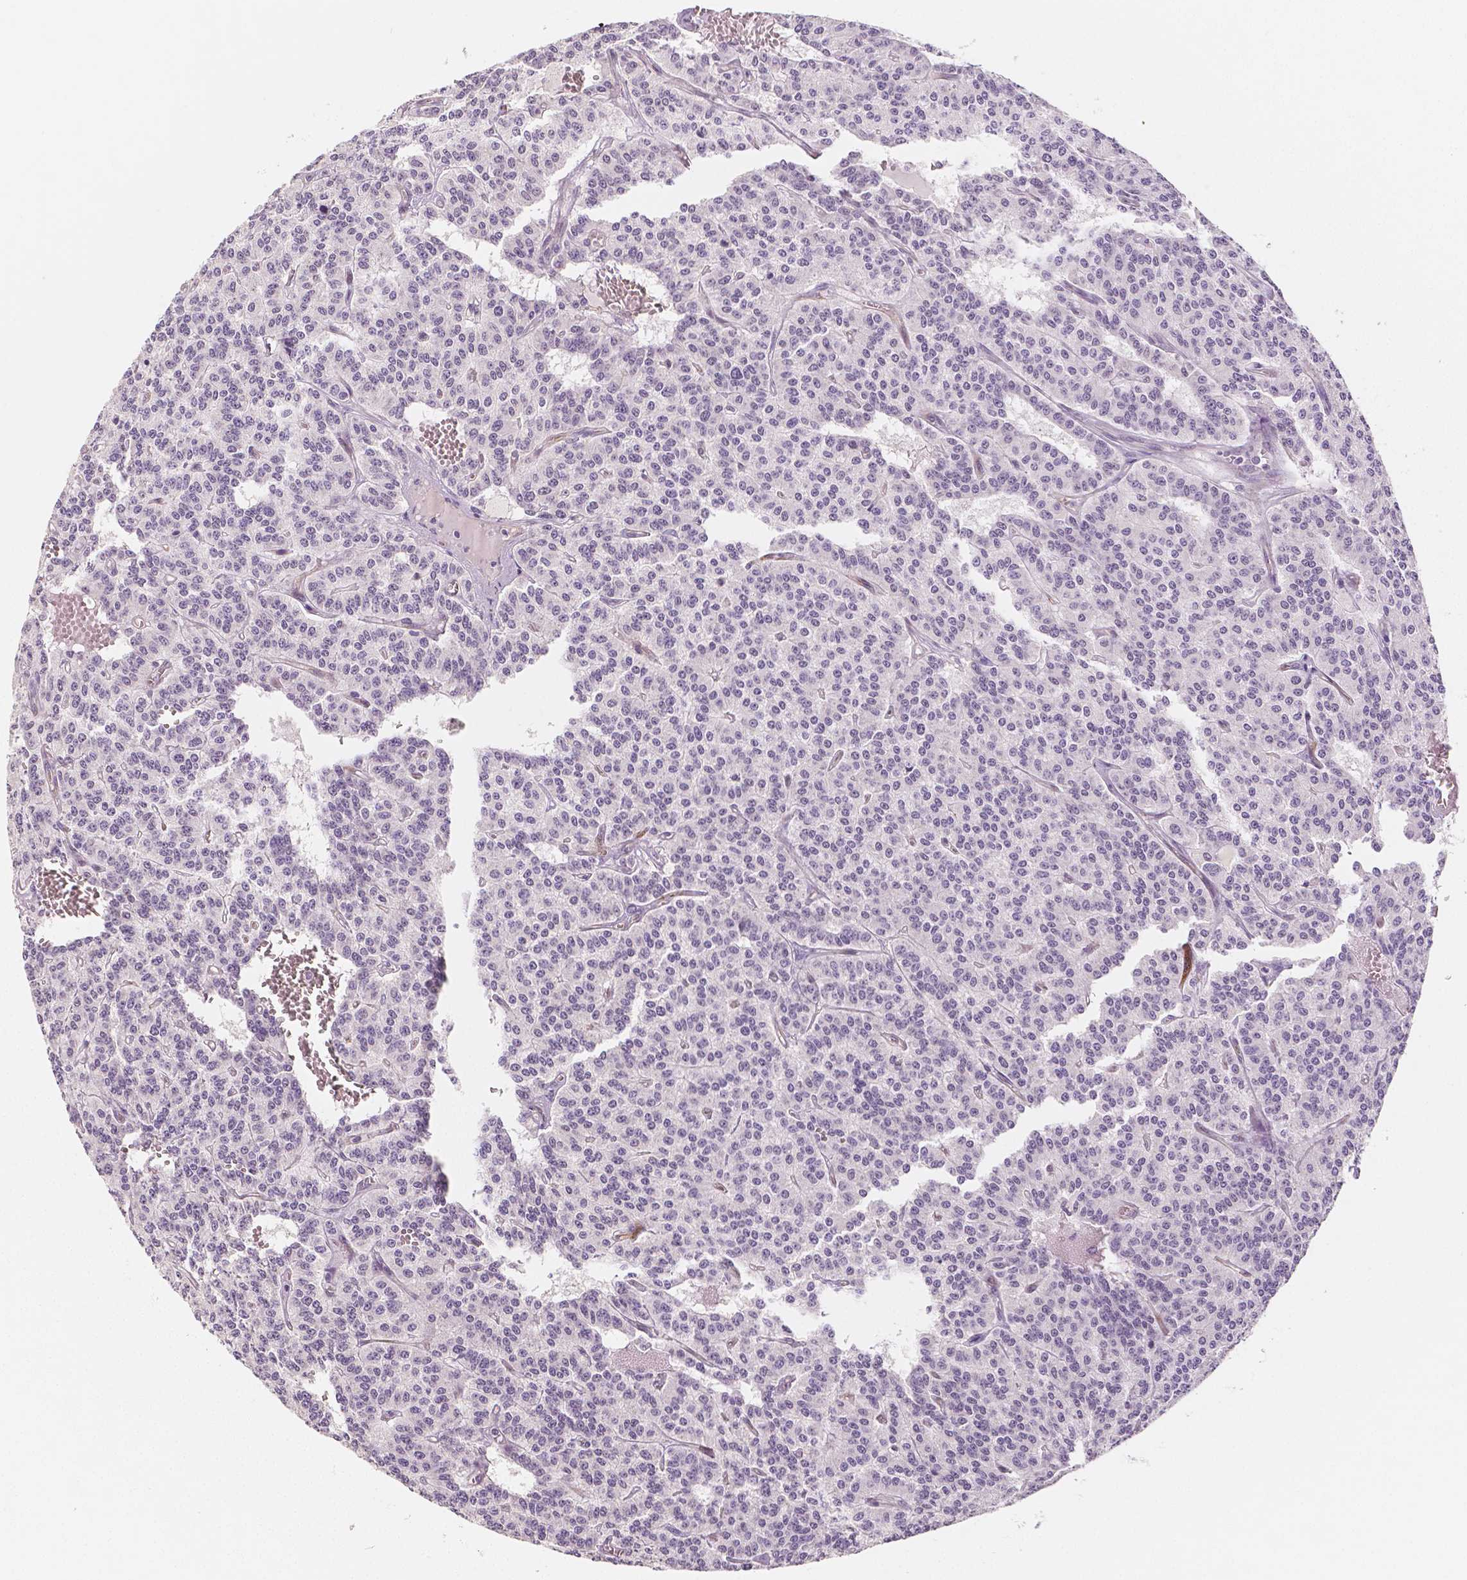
{"staining": {"intensity": "negative", "quantity": "none", "location": "none"}, "tissue": "carcinoid", "cell_type": "Tumor cells", "image_type": "cancer", "snomed": [{"axis": "morphology", "description": "Carcinoid, malignant, NOS"}, {"axis": "topography", "description": "Lung"}], "caption": "A high-resolution image shows IHC staining of carcinoid (malignant), which shows no significant expression in tumor cells.", "gene": "KDM5B", "patient": {"sex": "female", "age": 71}}